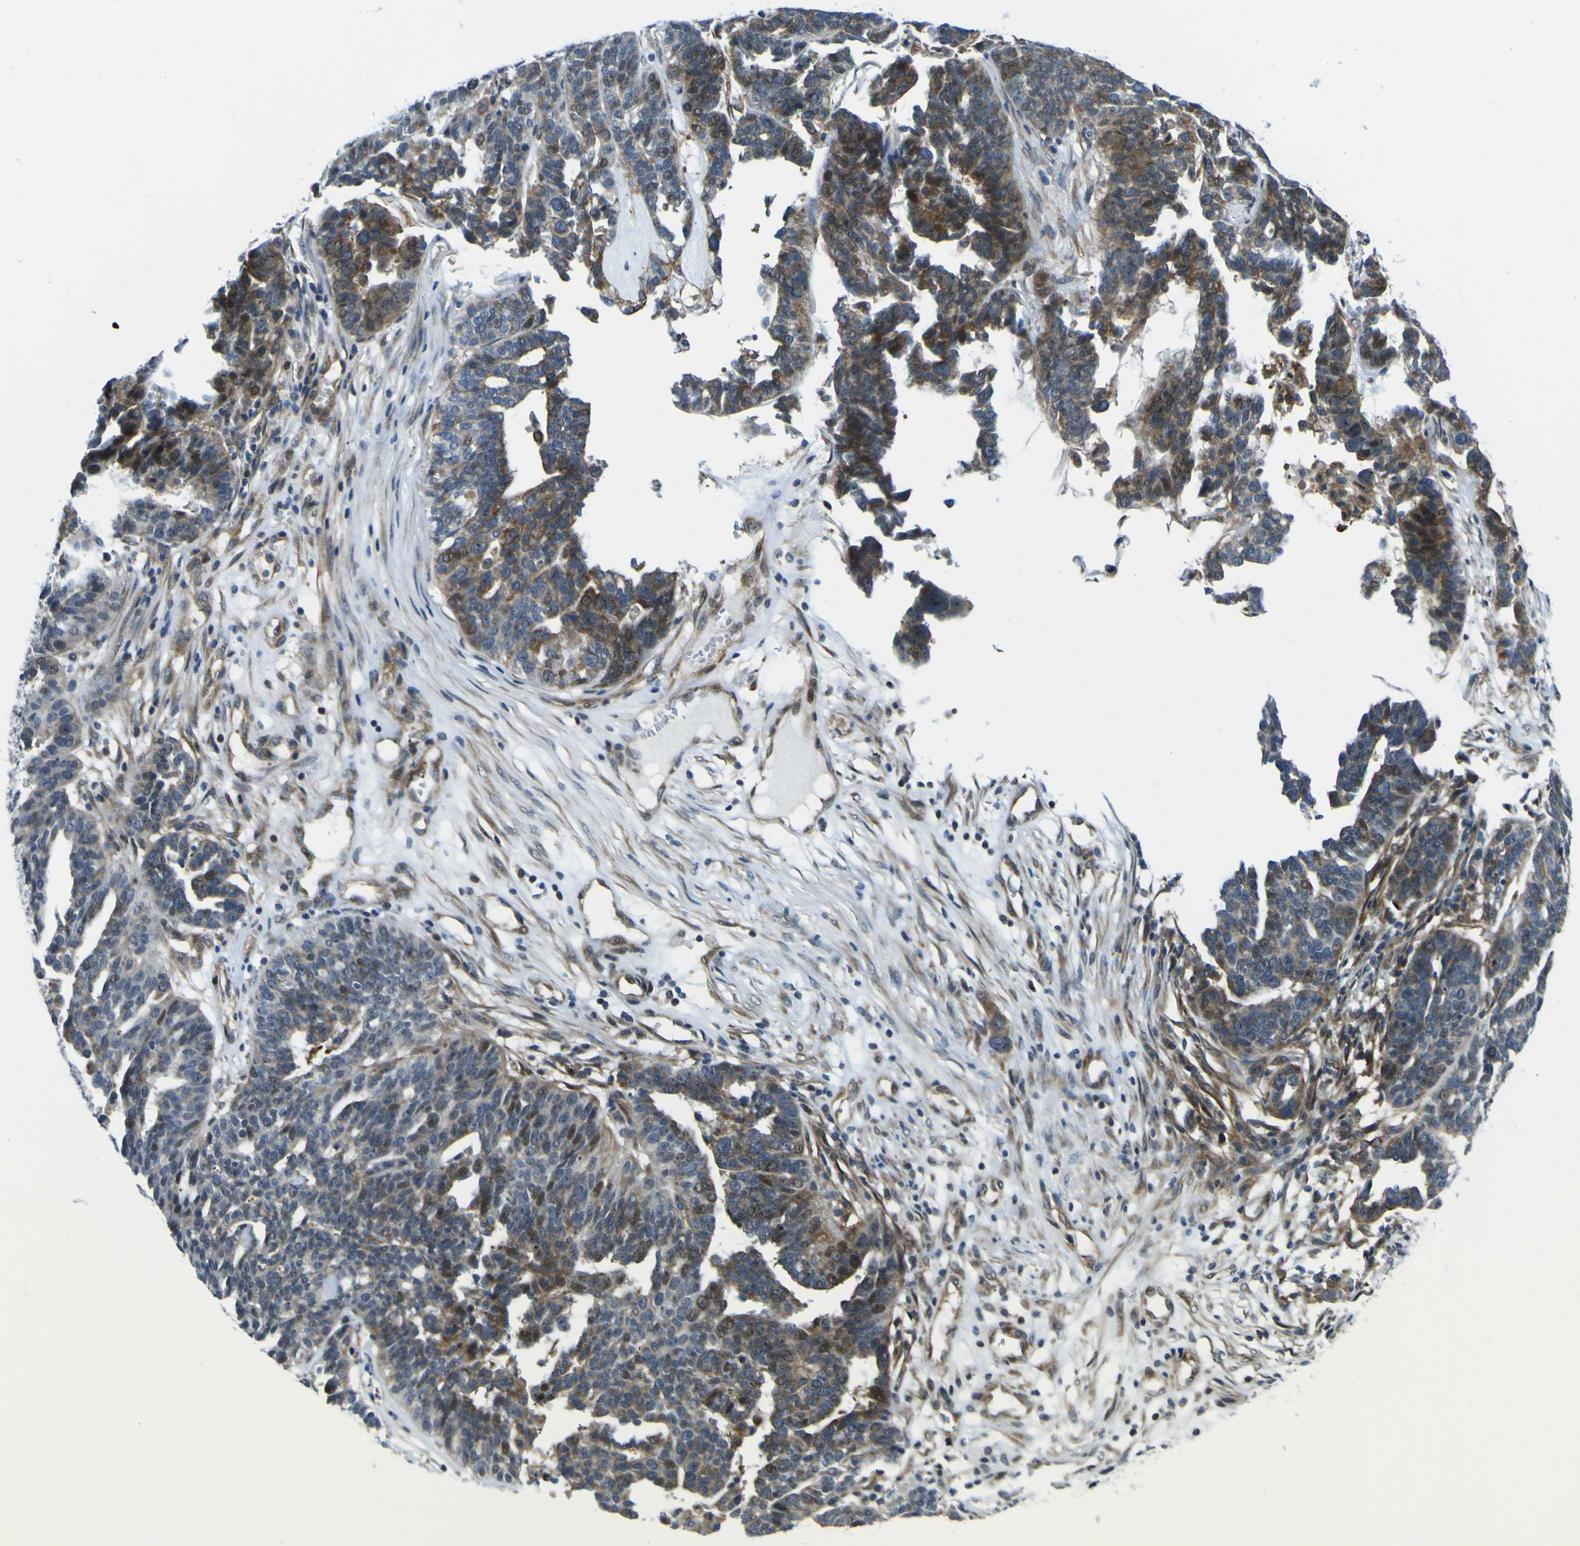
{"staining": {"intensity": "strong", "quantity": "25%-75%", "location": "cytoplasmic/membranous,nuclear"}, "tissue": "ovarian cancer", "cell_type": "Tumor cells", "image_type": "cancer", "snomed": [{"axis": "morphology", "description": "Cystadenocarcinoma, serous, NOS"}, {"axis": "topography", "description": "Ovary"}], "caption": "This is a micrograph of immunohistochemistry (IHC) staining of ovarian cancer, which shows strong positivity in the cytoplasmic/membranous and nuclear of tumor cells.", "gene": "KDM7A", "patient": {"sex": "female", "age": 59}}